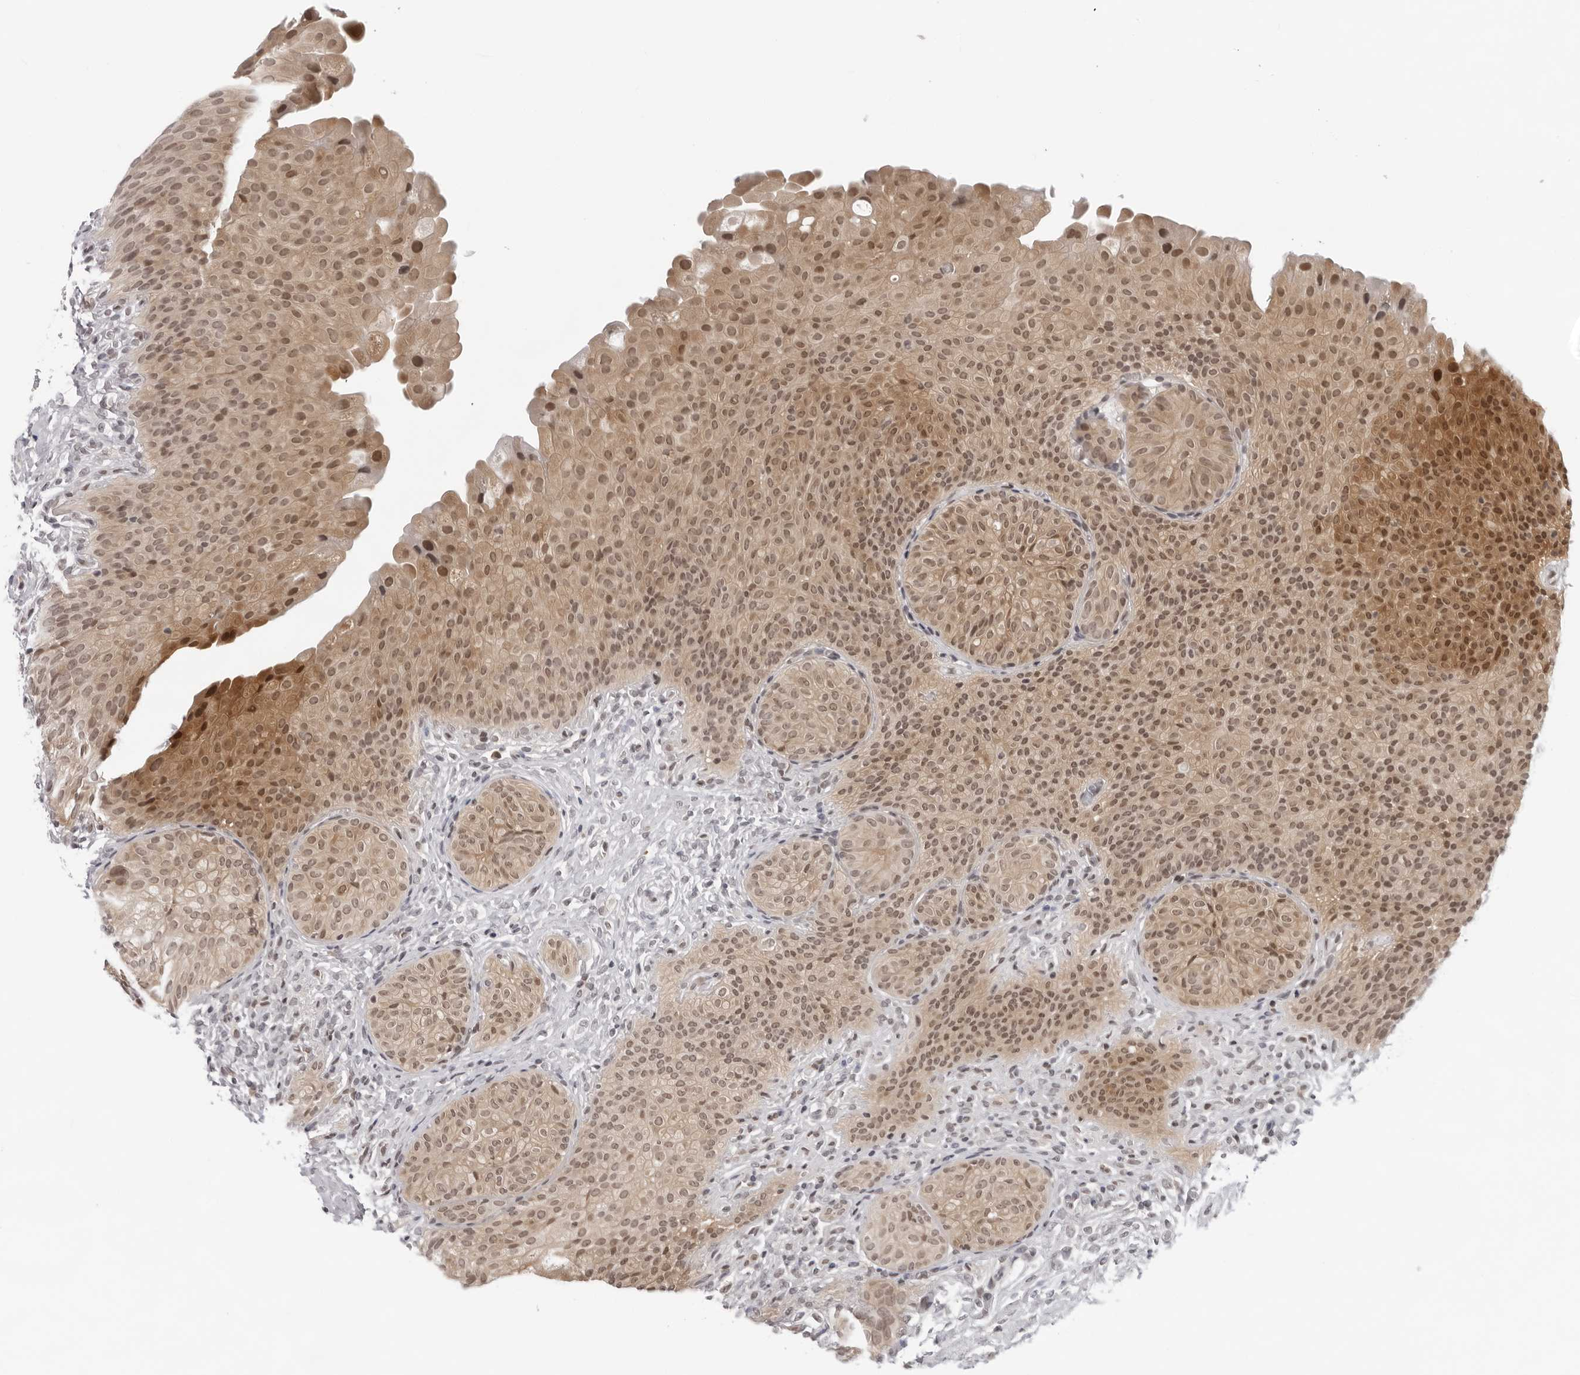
{"staining": {"intensity": "moderate", "quantity": ">75%", "location": "cytoplasmic/membranous"}, "tissue": "urinary bladder", "cell_type": "Urothelial cells", "image_type": "normal", "snomed": [{"axis": "morphology", "description": "Normal tissue, NOS"}, {"axis": "morphology", "description": "Urothelial carcinoma, High grade"}, {"axis": "topography", "description": "Urinary bladder"}], "caption": "The immunohistochemical stain labels moderate cytoplasmic/membranous expression in urothelial cells of normal urinary bladder. (Stains: DAB in brown, nuclei in blue, Microscopy: brightfield microscopy at high magnification).", "gene": "CASP7", "patient": {"sex": "male", "age": 46}}